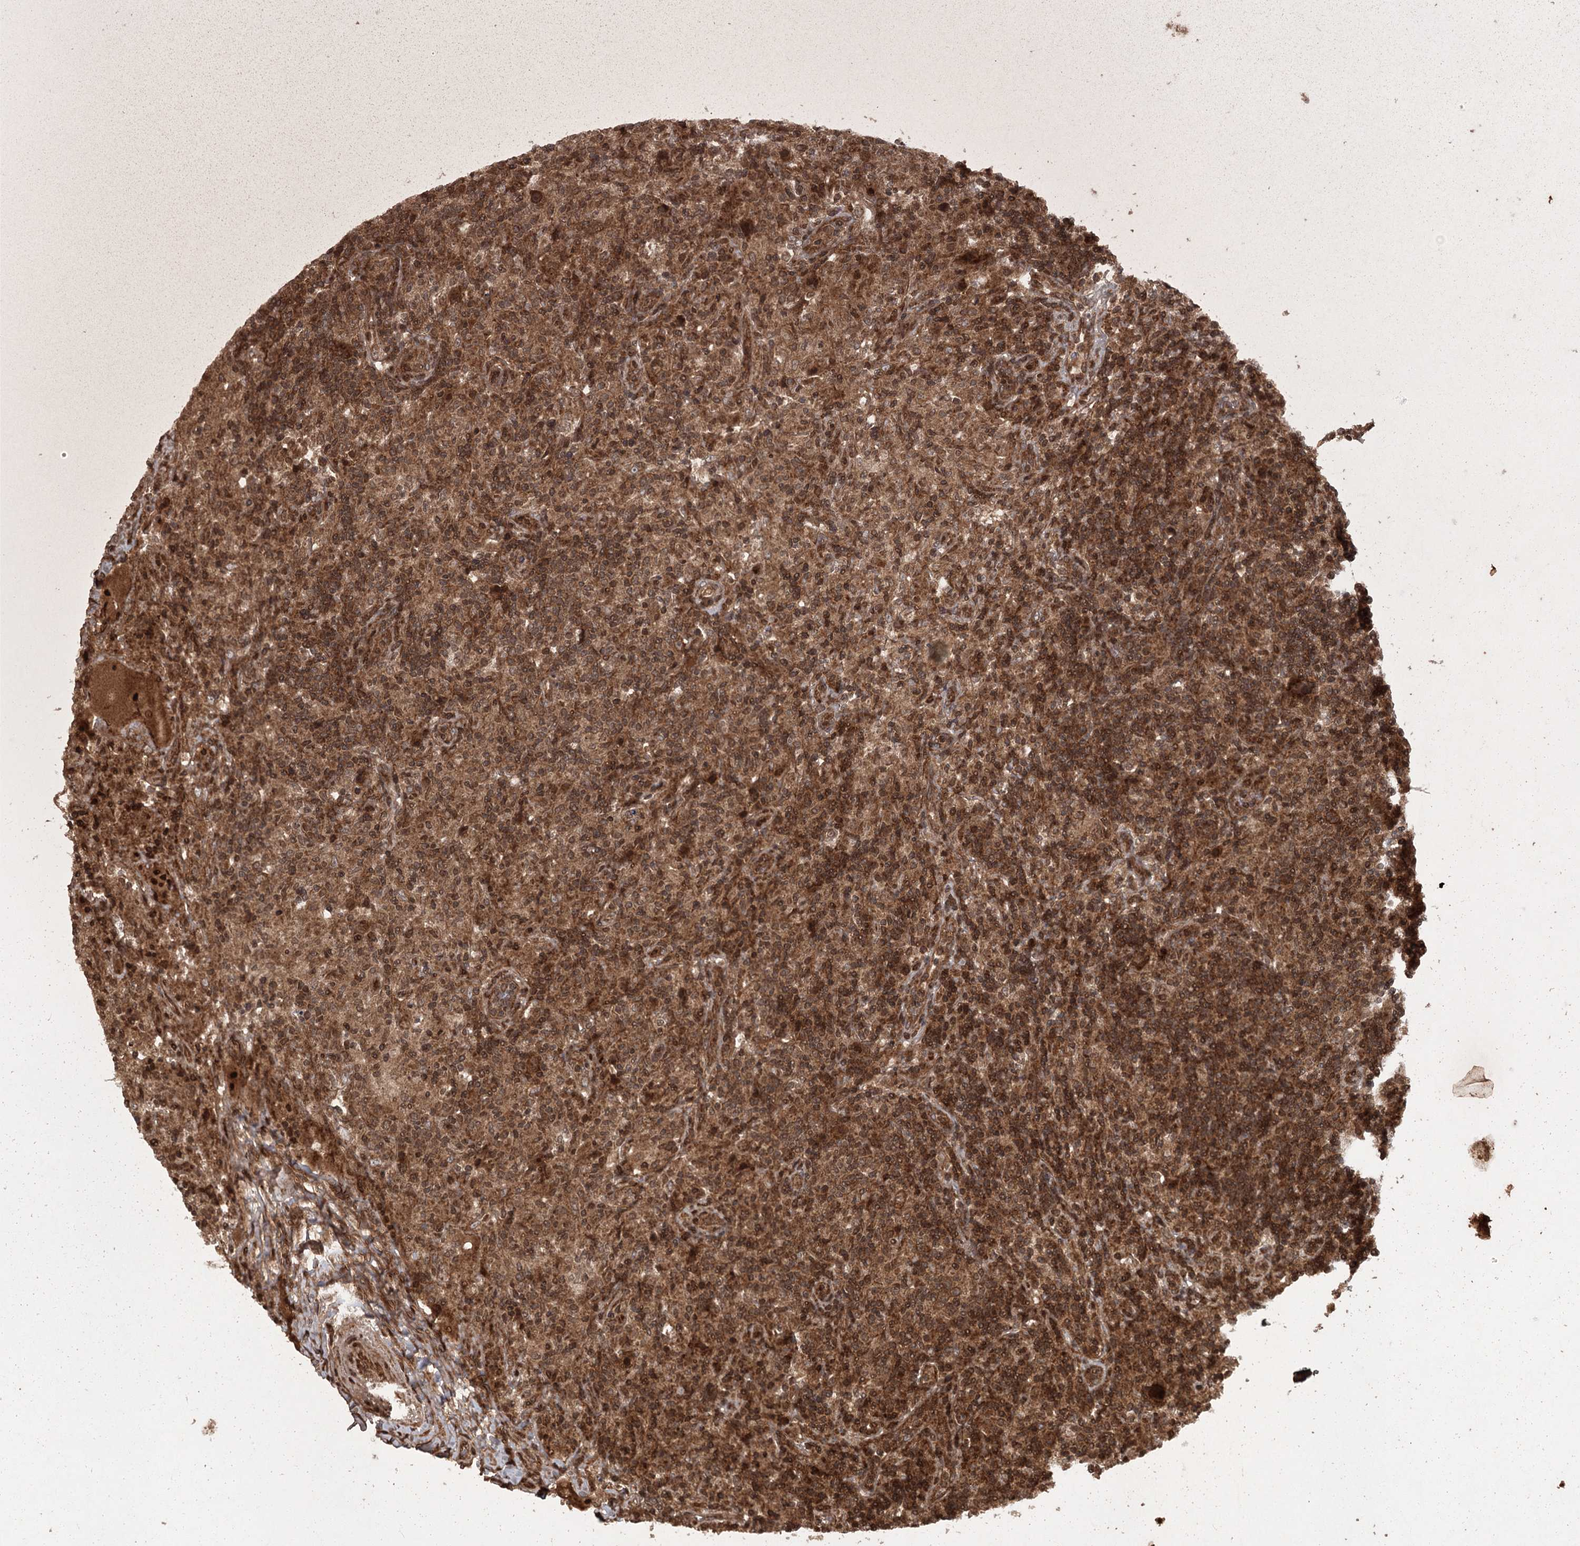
{"staining": {"intensity": "strong", "quantity": ">75%", "location": "cytoplasmic/membranous"}, "tissue": "lymphoma", "cell_type": "Tumor cells", "image_type": "cancer", "snomed": [{"axis": "morphology", "description": "Hodgkin's disease, NOS"}, {"axis": "topography", "description": "Lymph node"}], "caption": "This micrograph displays immunohistochemistry (IHC) staining of Hodgkin's disease, with high strong cytoplasmic/membranous positivity in about >75% of tumor cells.", "gene": "RPAP3", "patient": {"sex": "male", "age": 70}}